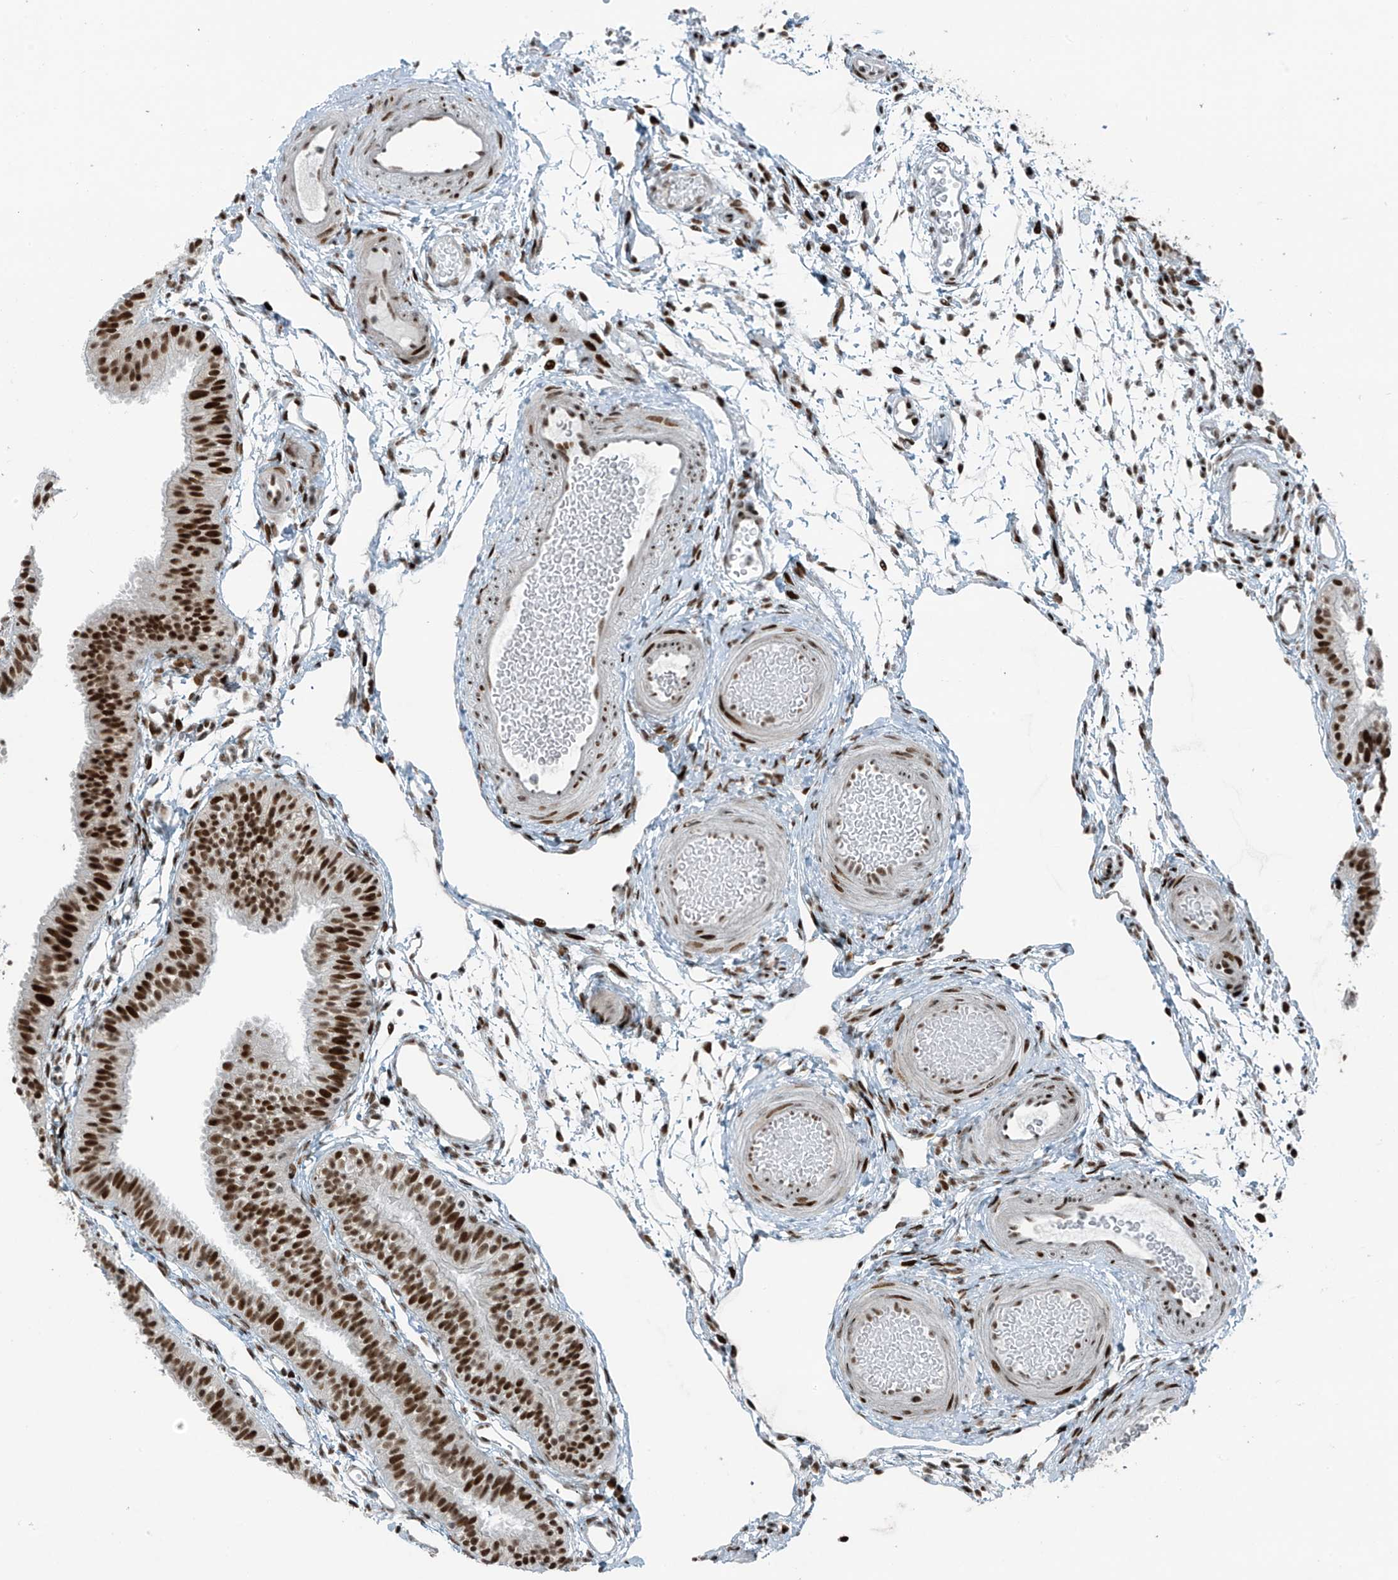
{"staining": {"intensity": "strong", "quantity": ">75%", "location": "nuclear"}, "tissue": "fallopian tube", "cell_type": "Glandular cells", "image_type": "normal", "snomed": [{"axis": "morphology", "description": "Normal tissue, NOS"}, {"axis": "topography", "description": "Fallopian tube"}], "caption": "A brown stain labels strong nuclear staining of a protein in glandular cells of unremarkable human fallopian tube.", "gene": "PCNP", "patient": {"sex": "female", "age": 35}}